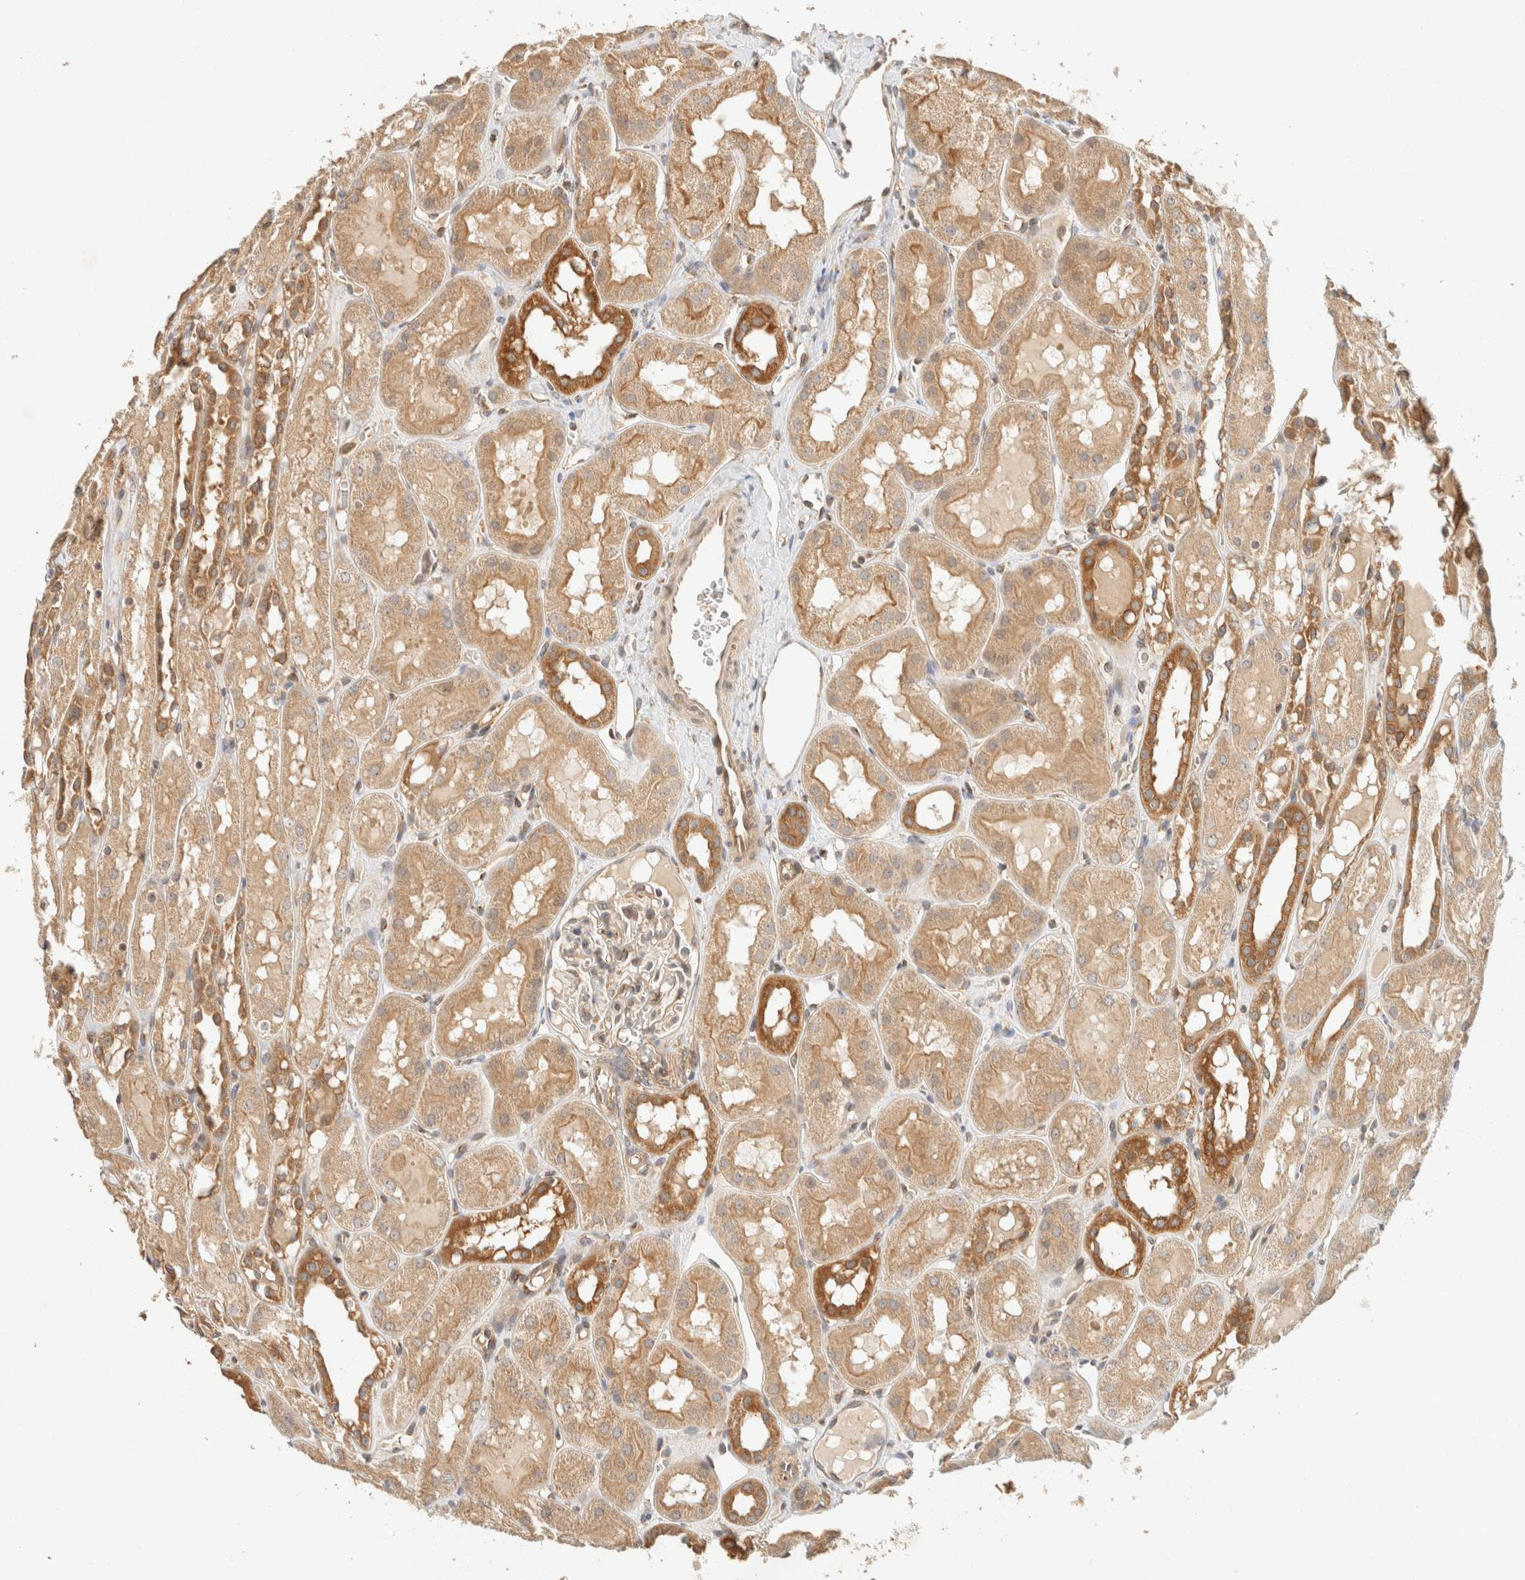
{"staining": {"intensity": "weak", "quantity": "<25%", "location": "cytoplasmic/membranous"}, "tissue": "kidney", "cell_type": "Cells in glomeruli", "image_type": "normal", "snomed": [{"axis": "morphology", "description": "Normal tissue, NOS"}, {"axis": "topography", "description": "Kidney"}, {"axis": "topography", "description": "Urinary bladder"}], "caption": "Immunohistochemical staining of normal kidney displays no significant staining in cells in glomeruli. (DAB (3,3'-diaminobenzidine) immunohistochemistry (IHC) visualized using brightfield microscopy, high magnification).", "gene": "TACC1", "patient": {"sex": "male", "age": 16}}